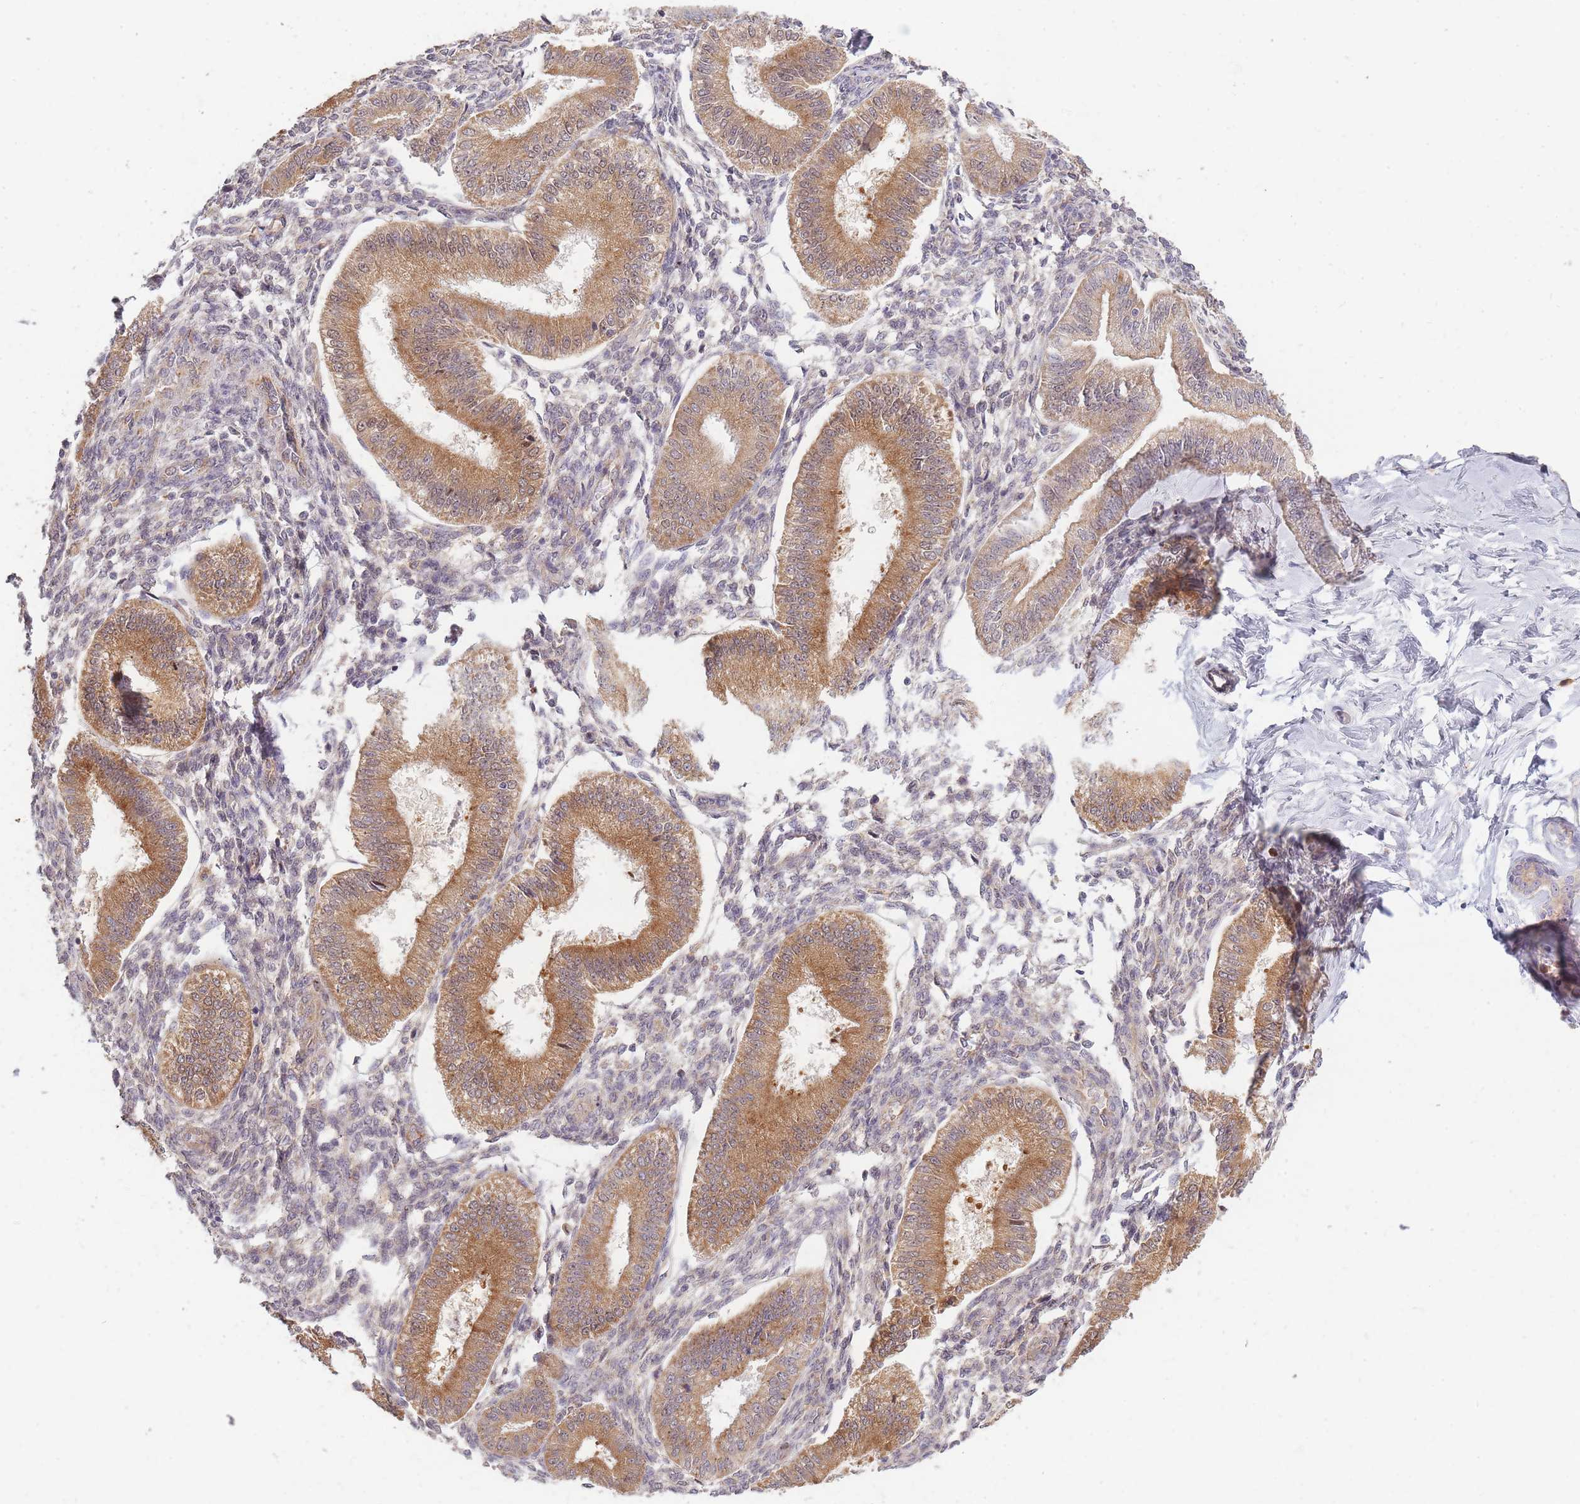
{"staining": {"intensity": "negative", "quantity": "none", "location": "none"}, "tissue": "endometrium", "cell_type": "Cells in endometrial stroma", "image_type": "normal", "snomed": [{"axis": "morphology", "description": "Normal tissue, NOS"}, {"axis": "topography", "description": "Endometrium"}], "caption": "An immunohistochemistry photomicrograph of unremarkable endometrium is shown. There is no staining in cells in endometrial stroma of endometrium. The staining is performed using DAB brown chromogen with nuclei counter-stained in using hematoxylin.", "gene": "SMIM14", "patient": {"sex": "female", "age": 39}}